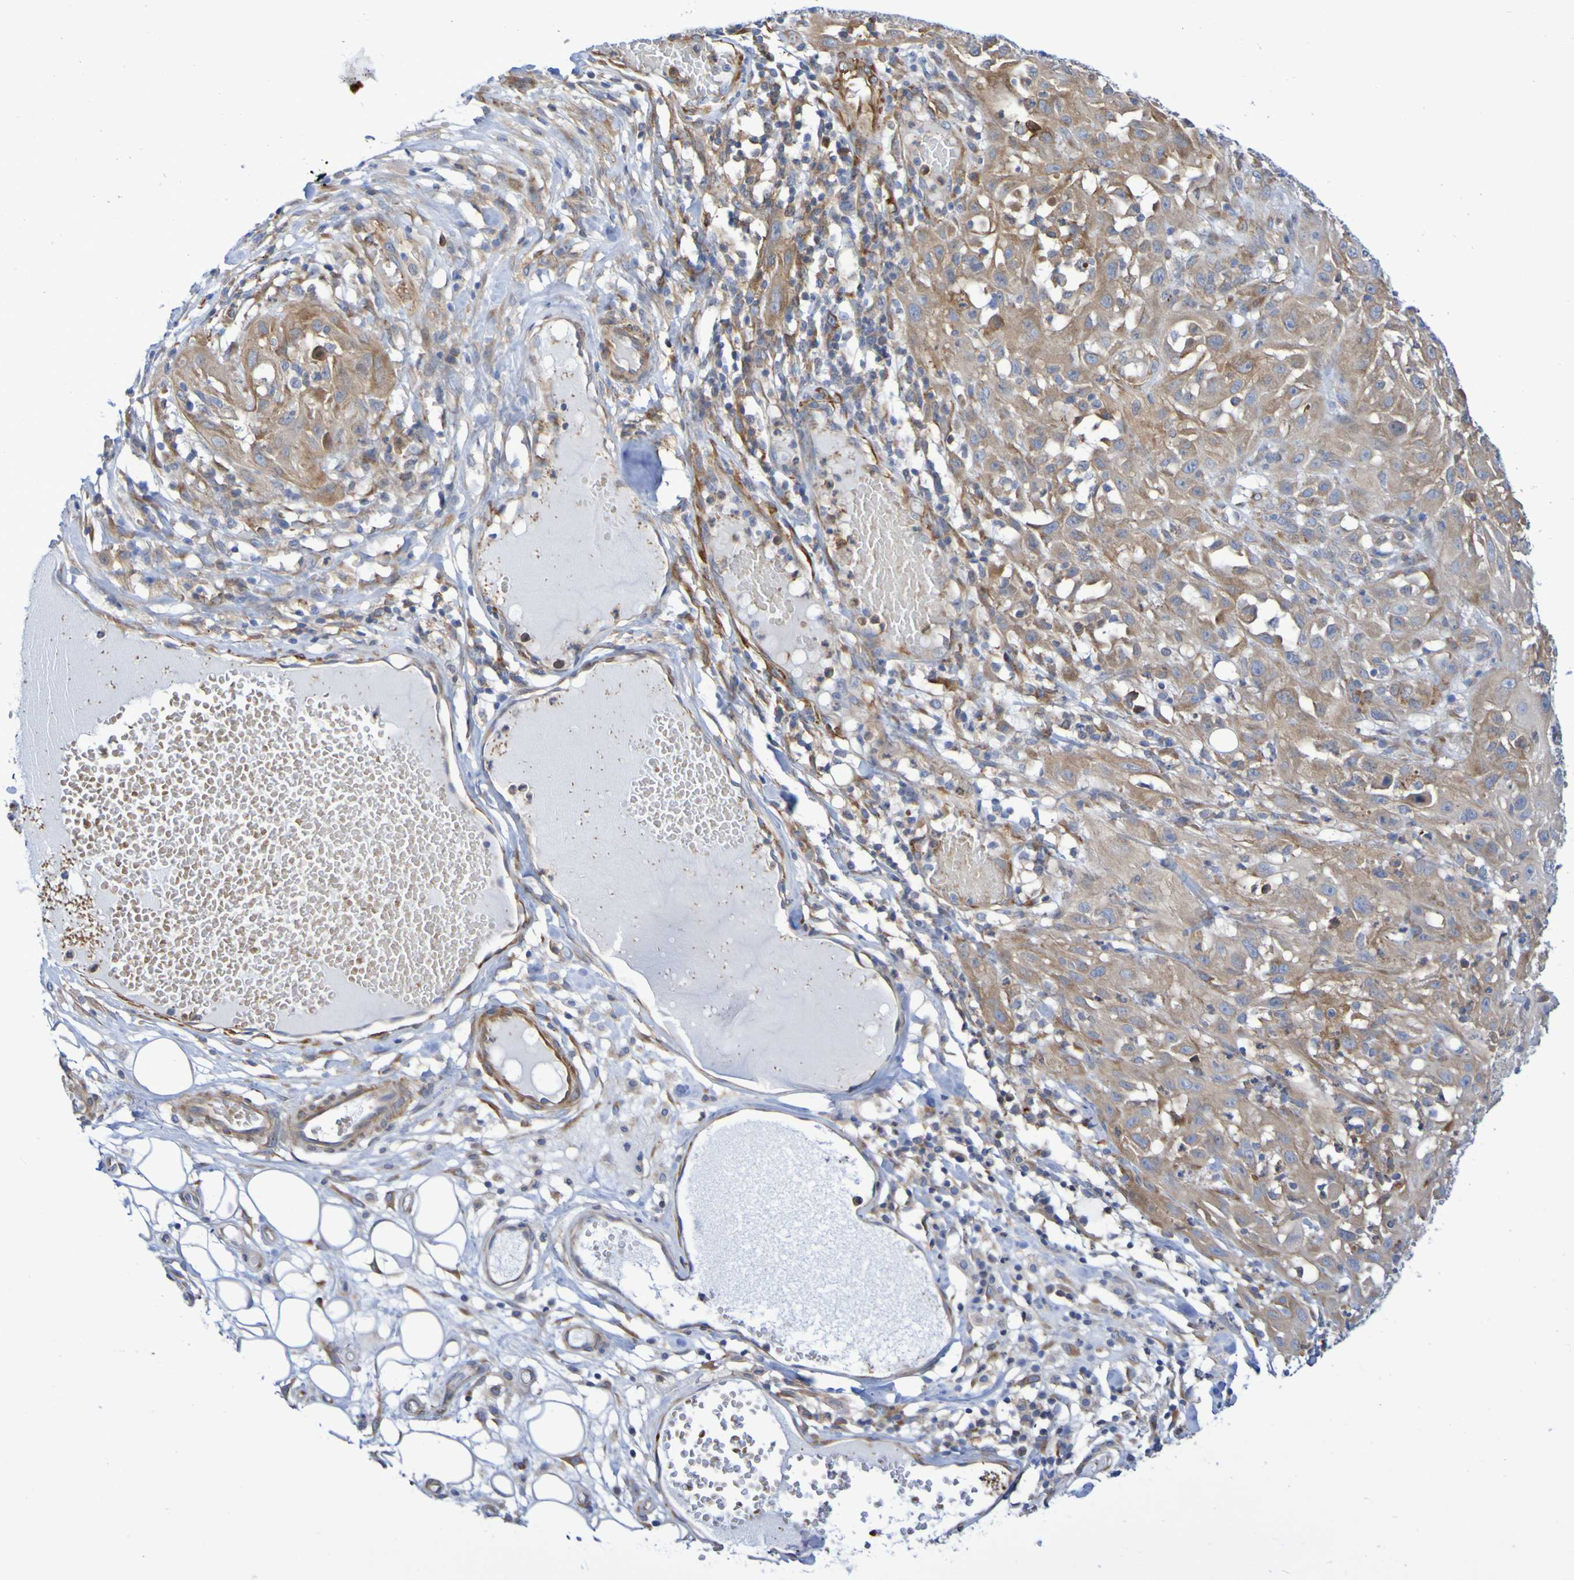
{"staining": {"intensity": "moderate", "quantity": "25%-75%", "location": "cytoplasmic/membranous"}, "tissue": "skin cancer", "cell_type": "Tumor cells", "image_type": "cancer", "snomed": [{"axis": "morphology", "description": "Squamous cell carcinoma, NOS"}, {"axis": "topography", "description": "Skin"}], "caption": "There is medium levels of moderate cytoplasmic/membranous expression in tumor cells of squamous cell carcinoma (skin), as demonstrated by immunohistochemical staining (brown color).", "gene": "SCRG1", "patient": {"sex": "male", "age": 75}}